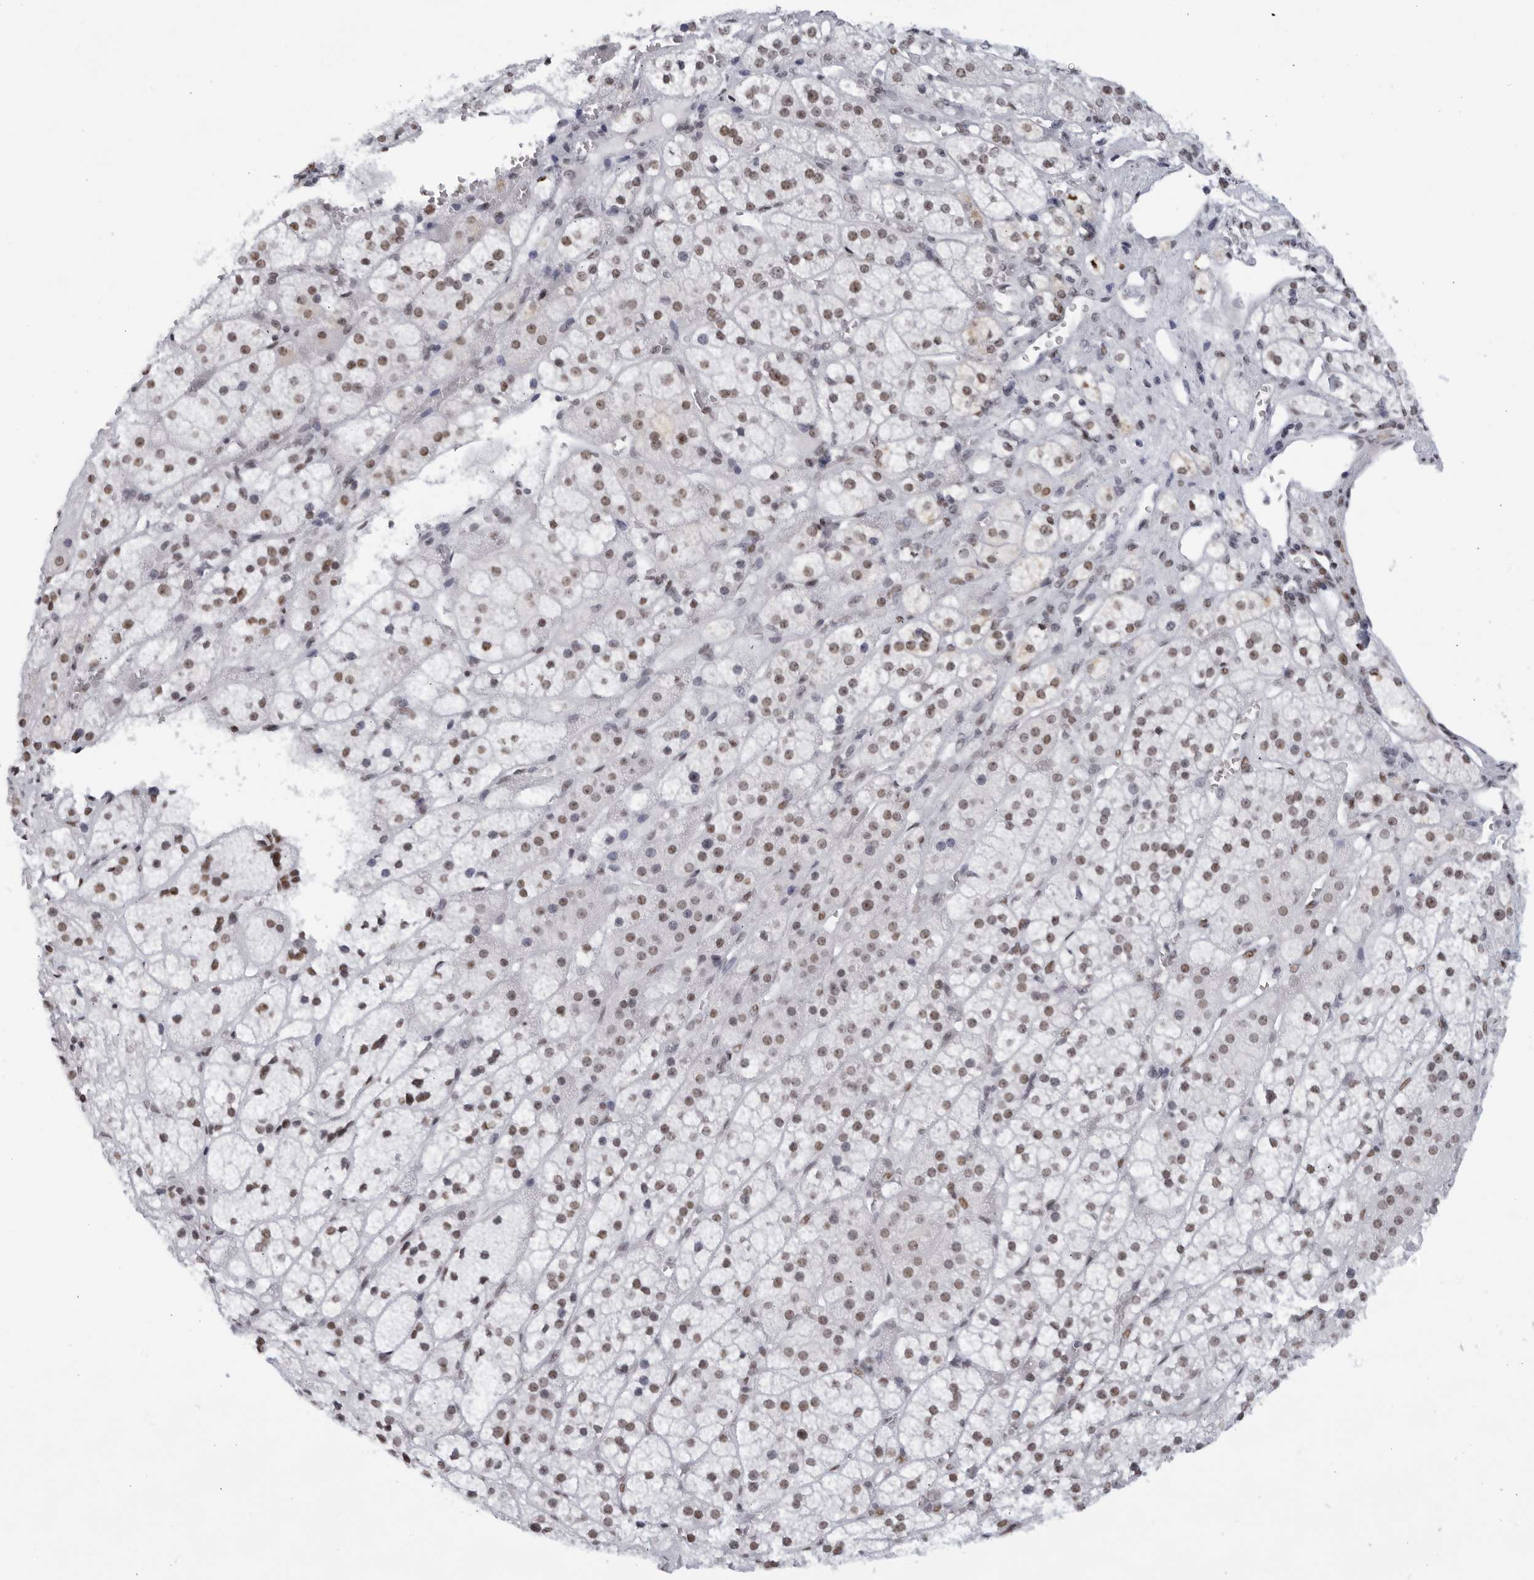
{"staining": {"intensity": "moderate", "quantity": ">75%", "location": "nuclear"}, "tissue": "adrenal gland", "cell_type": "Glandular cells", "image_type": "normal", "snomed": [{"axis": "morphology", "description": "Normal tissue, NOS"}, {"axis": "topography", "description": "Adrenal gland"}], "caption": "Benign adrenal gland was stained to show a protein in brown. There is medium levels of moderate nuclear staining in approximately >75% of glandular cells. The protein is stained brown, and the nuclei are stained in blue (DAB (3,3'-diaminobenzidine) IHC with brightfield microscopy, high magnification).", "gene": "HP1BP3", "patient": {"sex": "female", "age": 44}}